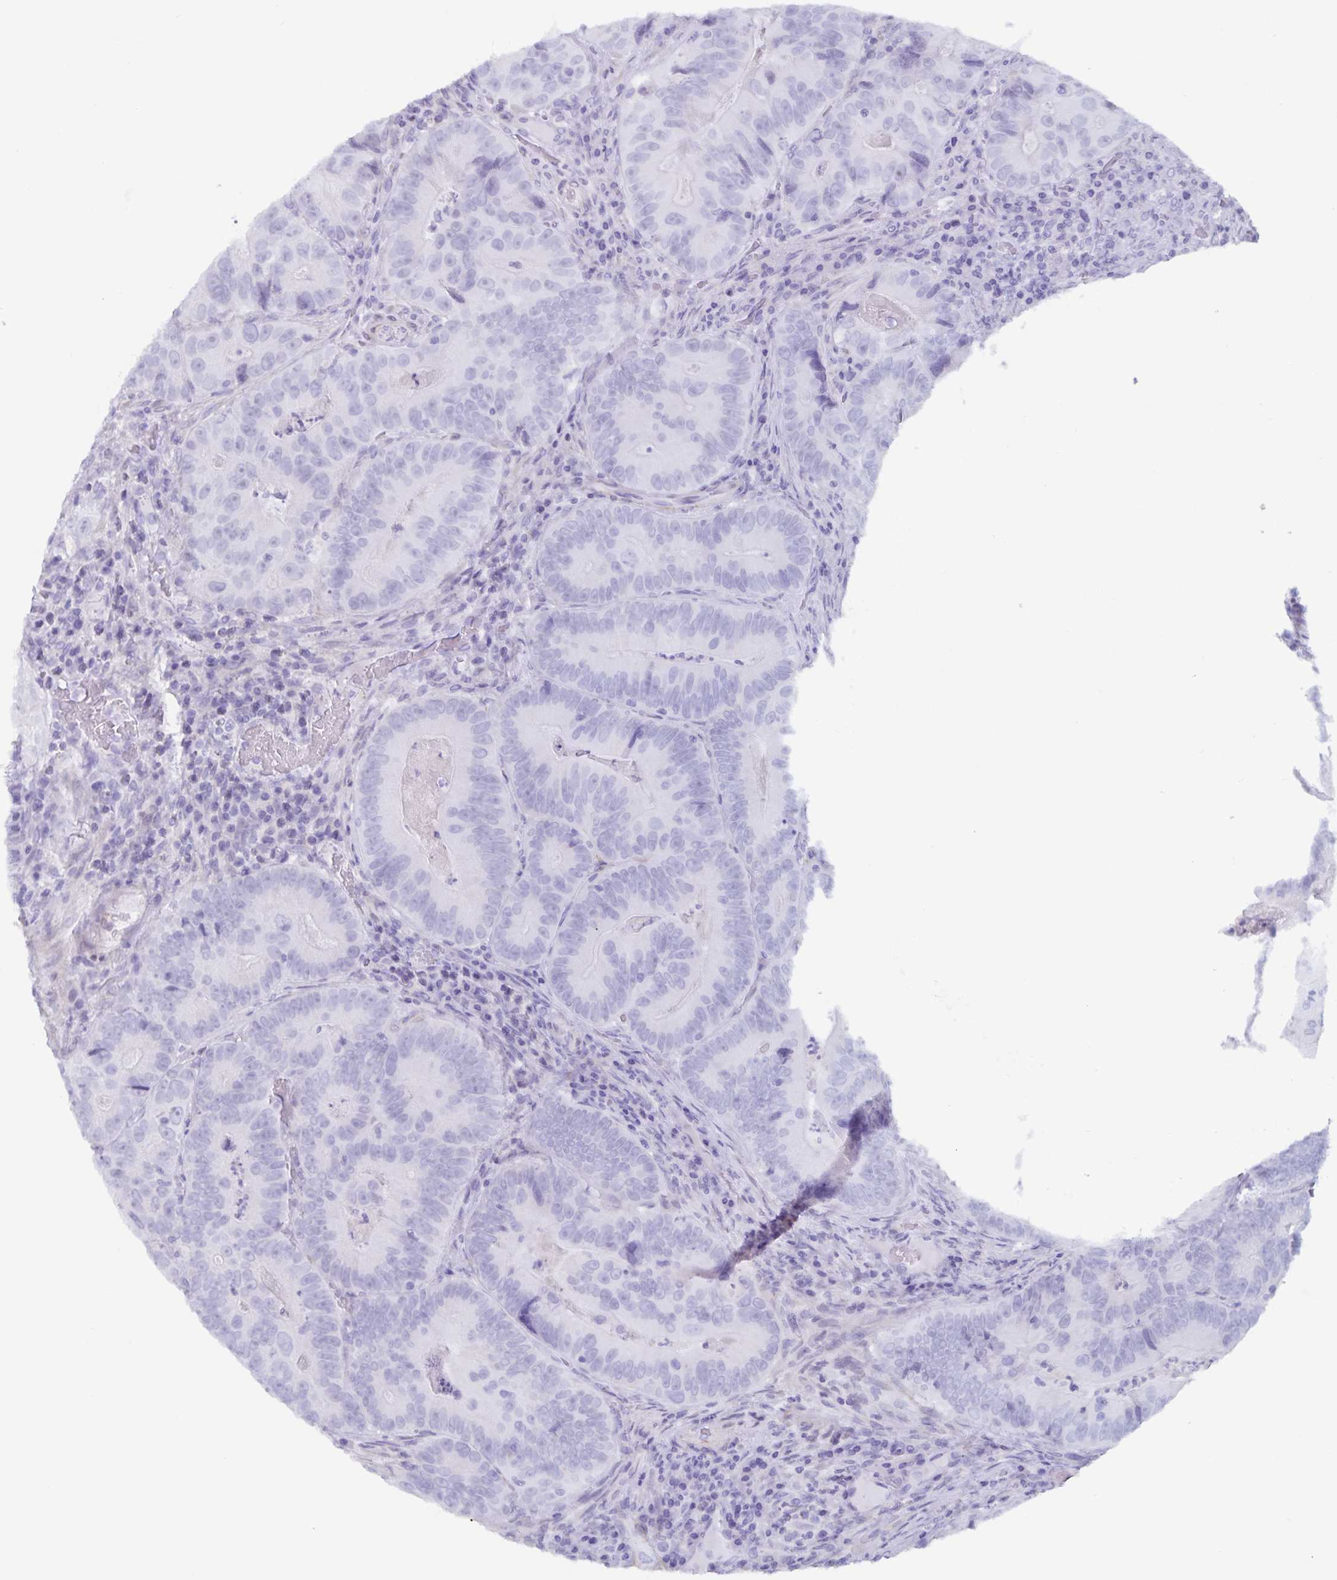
{"staining": {"intensity": "negative", "quantity": "none", "location": "none"}, "tissue": "colorectal cancer", "cell_type": "Tumor cells", "image_type": "cancer", "snomed": [{"axis": "morphology", "description": "Adenocarcinoma, NOS"}, {"axis": "topography", "description": "Colon"}], "caption": "This is a micrograph of immunohistochemistry (IHC) staining of adenocarcinoma (colorectal), which shows no positivity in tumor cells.", "gene": "GPR137", "patient": {"sex": "female", "age": 86}}